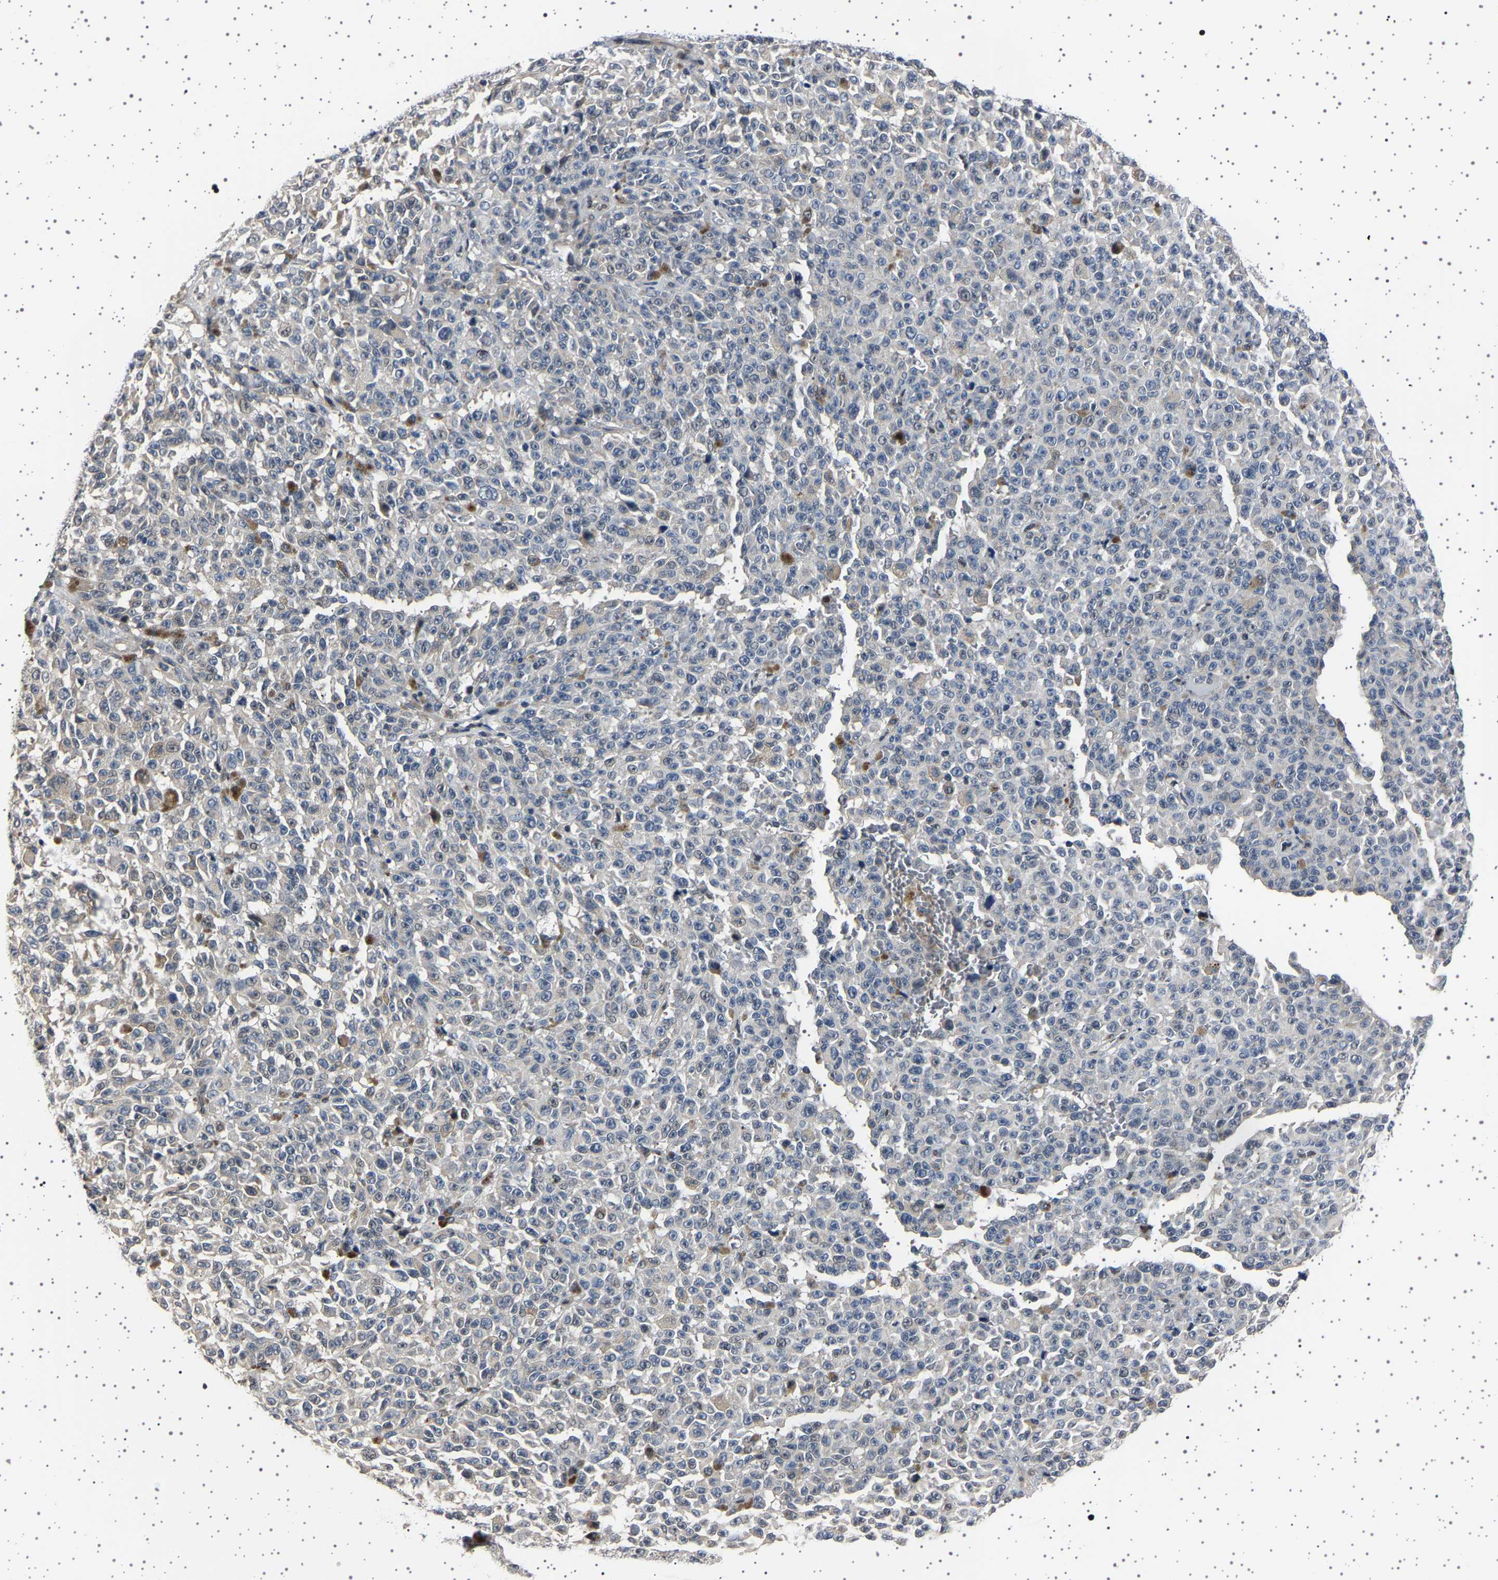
{"staining": {"intensity": "negative", "quantity": "none", "location": "none"}, "tissue": "melanoma", "cell_type": "Tumor cells", "image_type": "cancer", "snomed": [{"axis": "morphology", "description": "Malignant melanoma, NOS"}, {"axis": "topography", "description": "Skin"}], "caption": "A photomicrograph of melanoma stained for a protein shows no brown staining in tumor cells. (DAB immunohistochemistry (IHC), high magnification).", "gene": "IL10RB", "patient": {"sex": "female", "age": 82}}